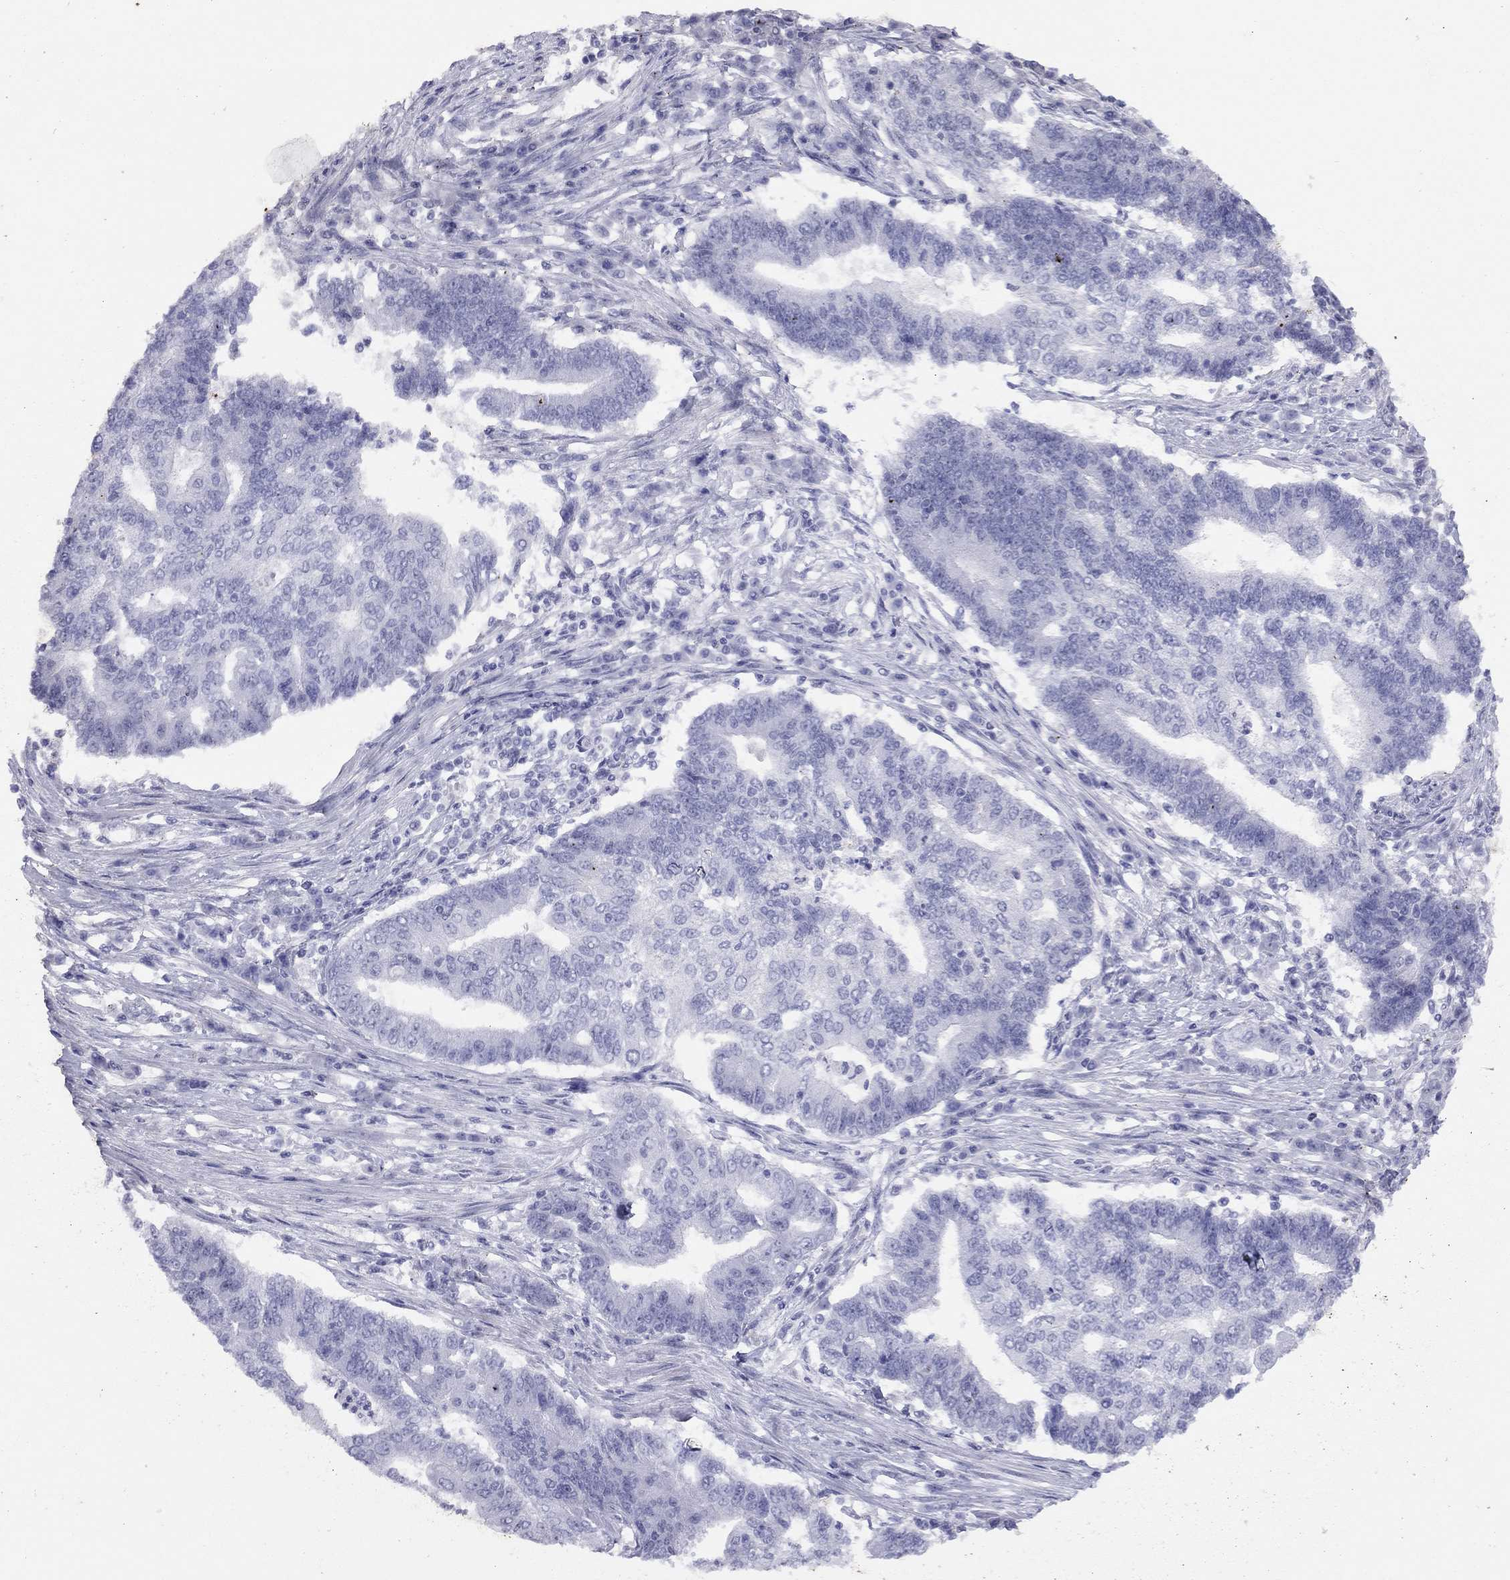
{"staining": {"intensity": "negative", "quantity": "none", "location": "none"}, "tissue": "endometrial cancer", "cell_type": "Tumor cells", "image_type": "cancer", "snomed": [{"axis": "morphology", "description": "Adenocarcinoma, NOS"}, {"axis": "topography", "description": "Uterus"}, {"axis": "topography", "description": "Endometrium"}], "caption": "The IHC histopathology image has no significant staining in tumor cells of endometrial cancer tissue.", "gene": "LYAR", "patient": {"sex": "female", "age": 54}}